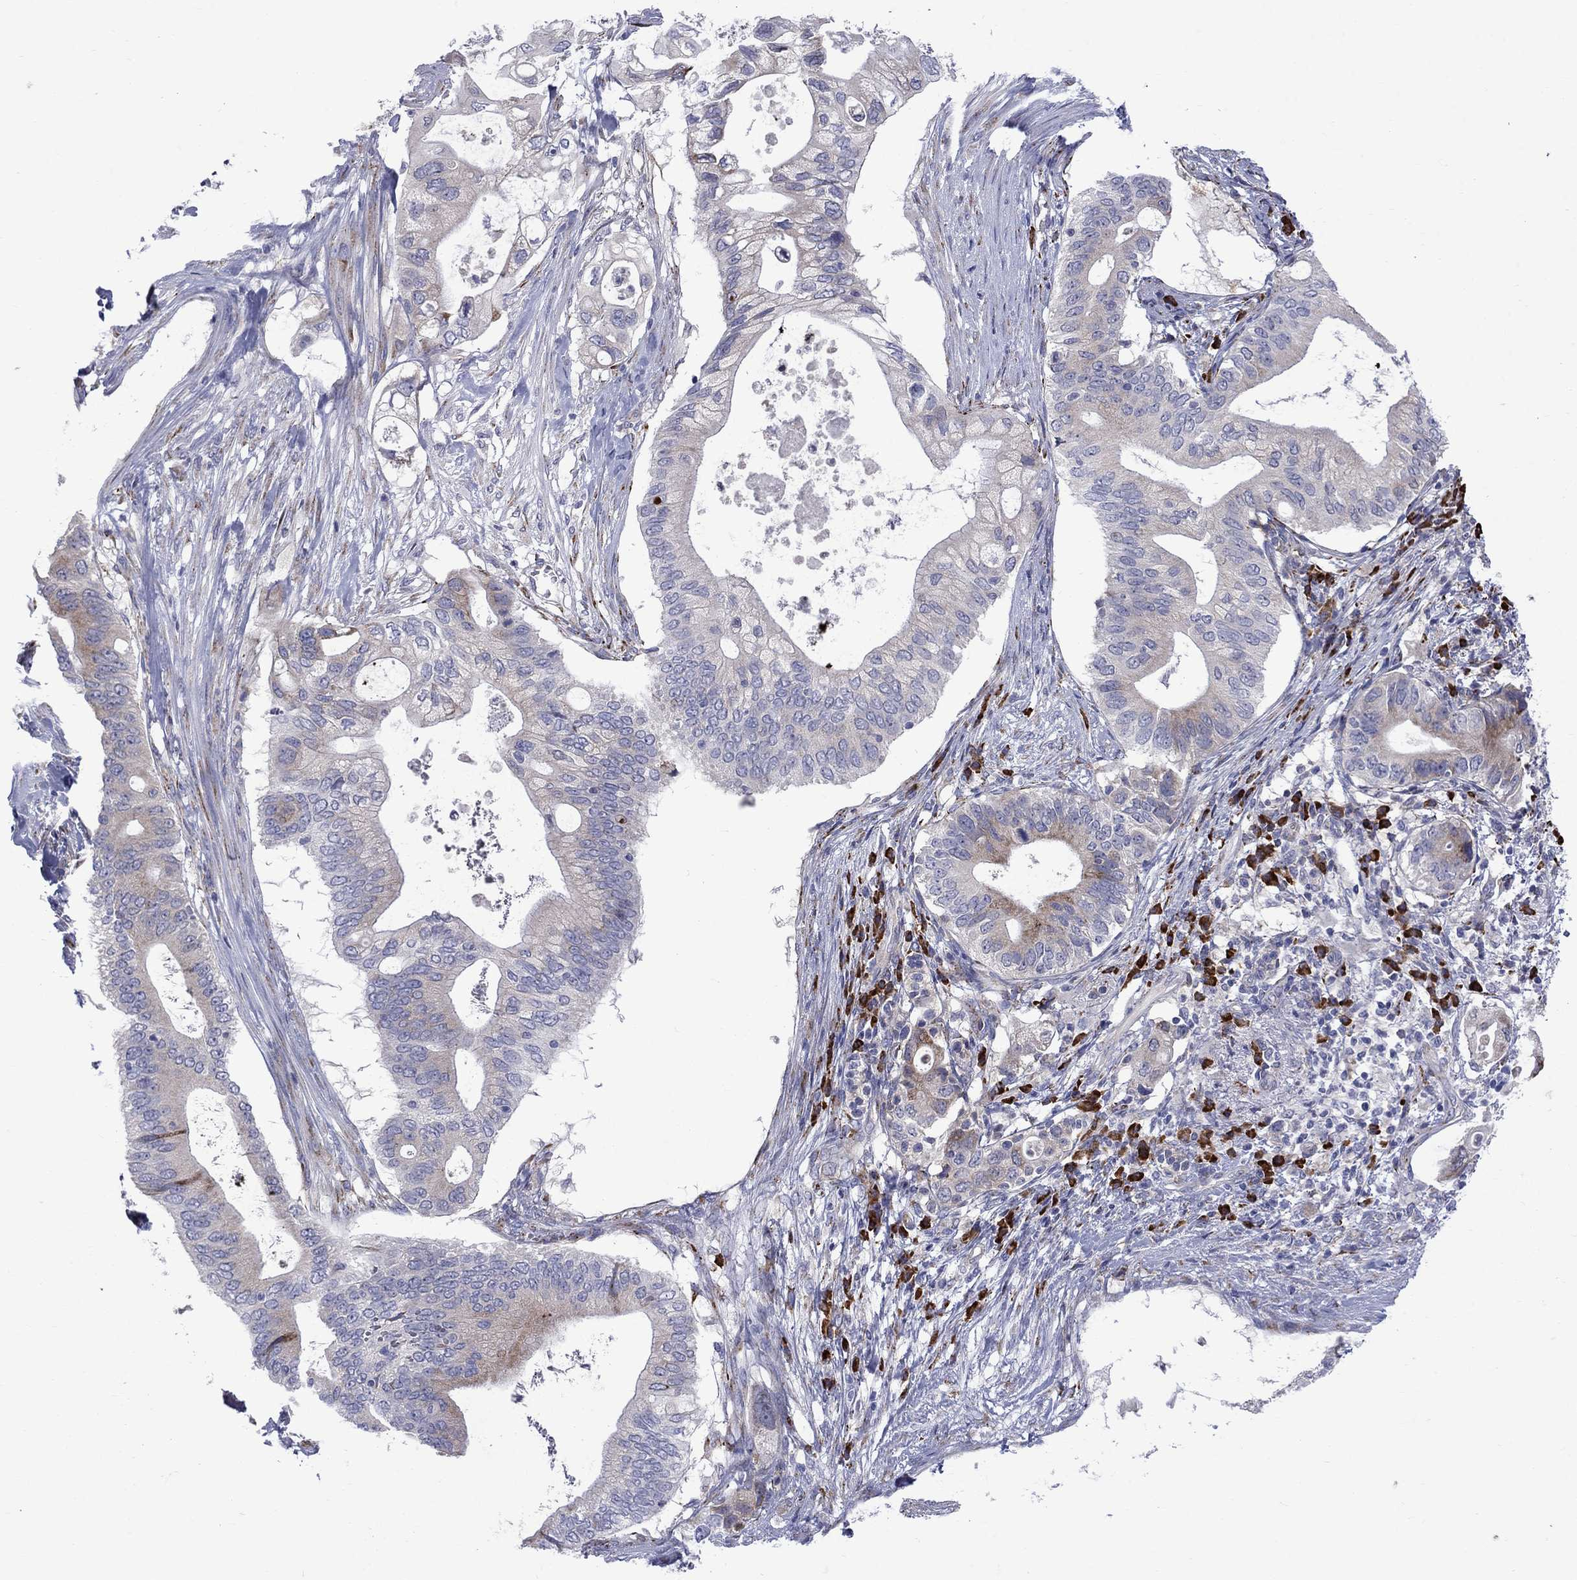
{"staining": {"intensity": "weak", "quantity": "<25%", "location": "cytoplasmic/membranous"}, "tissue": "pancreatic cancer", "cell_type": "Tumor cells", "image_type": "cancer", "snomed": [{"axis": "morphology", "description": "Adenocarcinoma, NOS"}, {"axis": "topography", "description": "Pancreas"}], "caption": "The image demonstrates no staining of tumor cells in pancreatic cancer (adenocarcinoma).", "gene": "ASNS", "patient": {"sex": "female", "age": 72}}